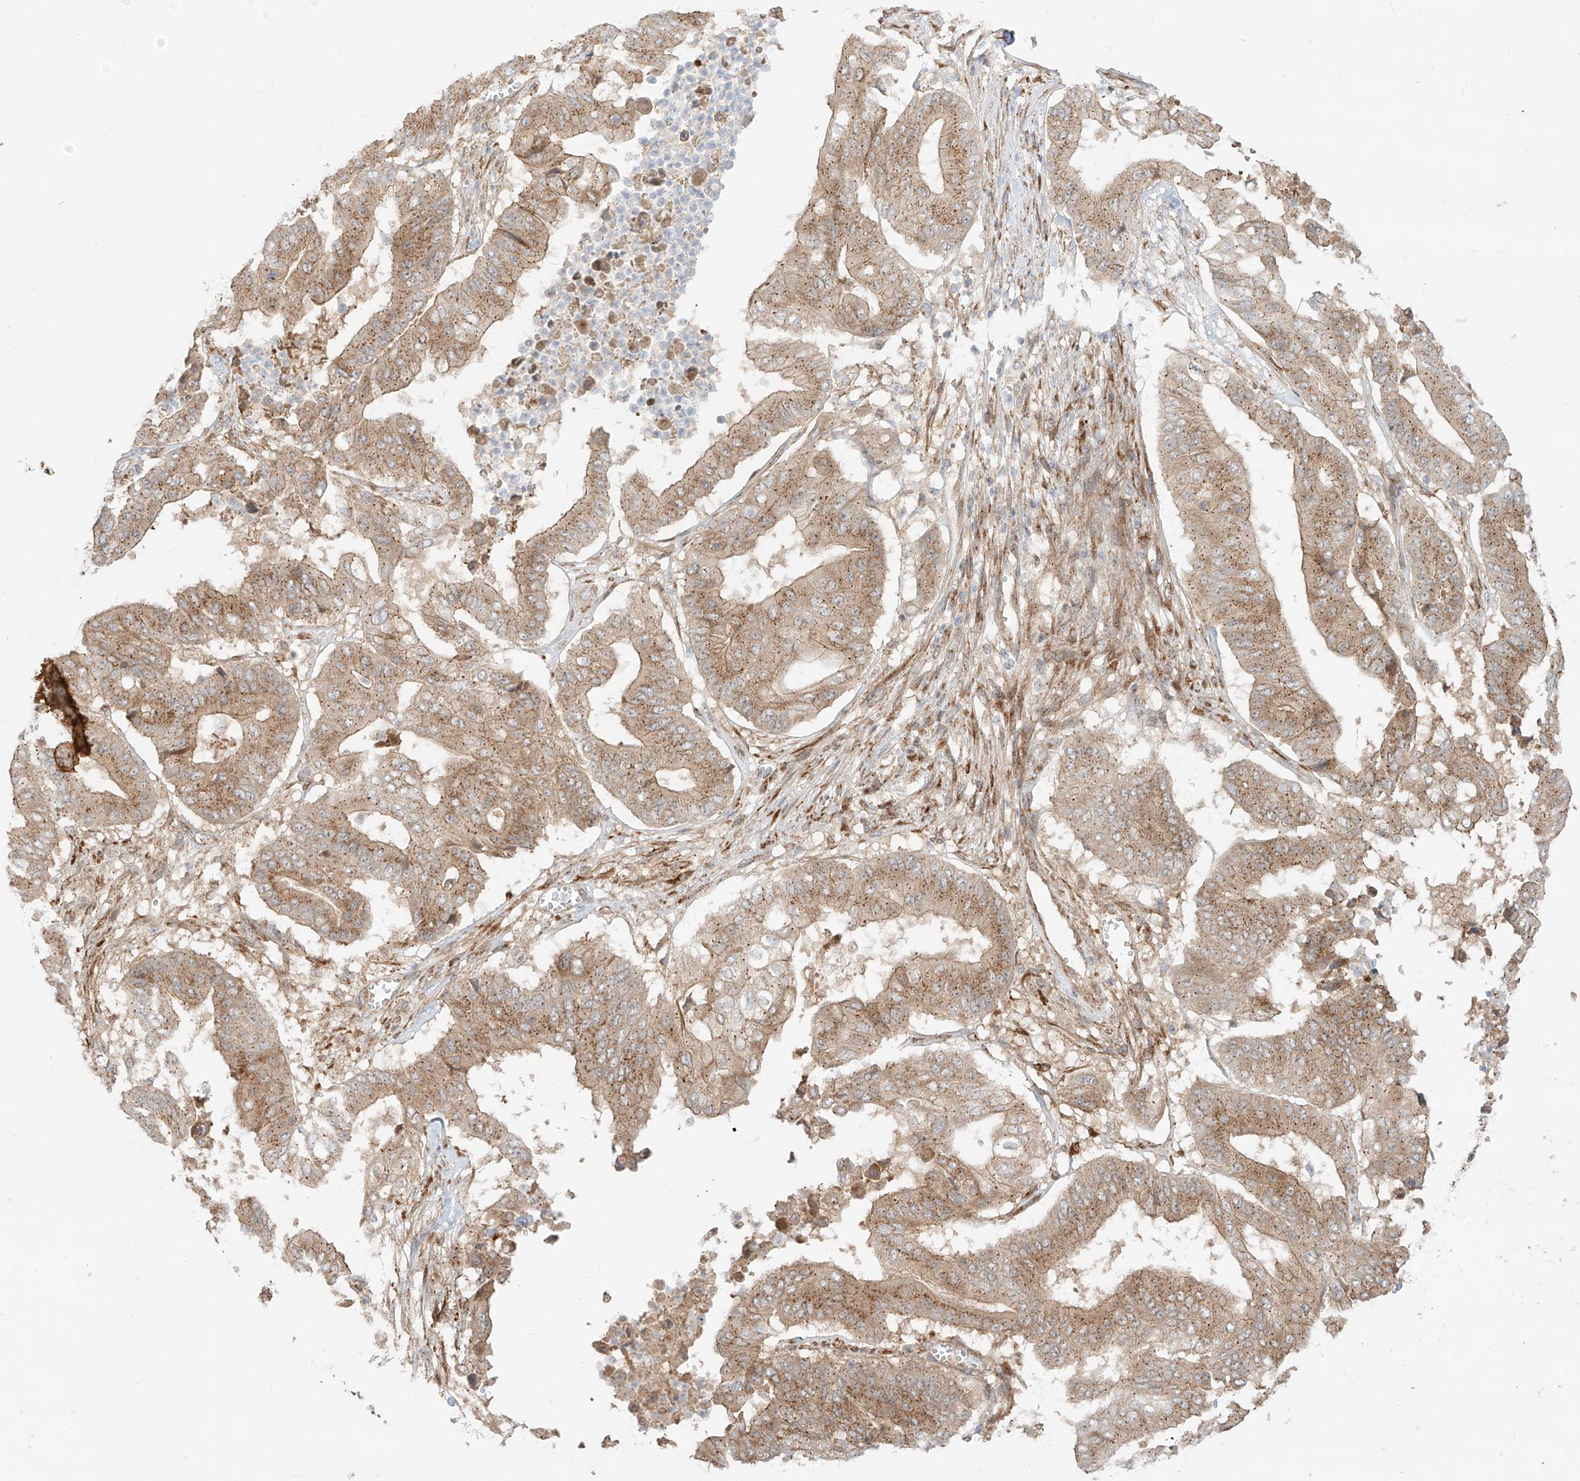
{"staining": {"intensity": "moderate", "quantity": ">75%", "location": "cytoplasmic/membranous"}, "tissue": "pancreatic cancer", "cell_type": "Tumor cells", "image_type": "cancer", "snomed": [{"axis": "morphology", "description": "Adenocarcinoma, NOS"}, {"axis": "topography", "description": "Pancreas"}], "caption": "Moderate cytoplasmic/membranous expression for a protein is present in approximately >75% of tumor cells of adenocarcinoma (pancreatic) using IHC.", "gene": "ZNF287", "patient": {"sex": "female", "age": 77}}